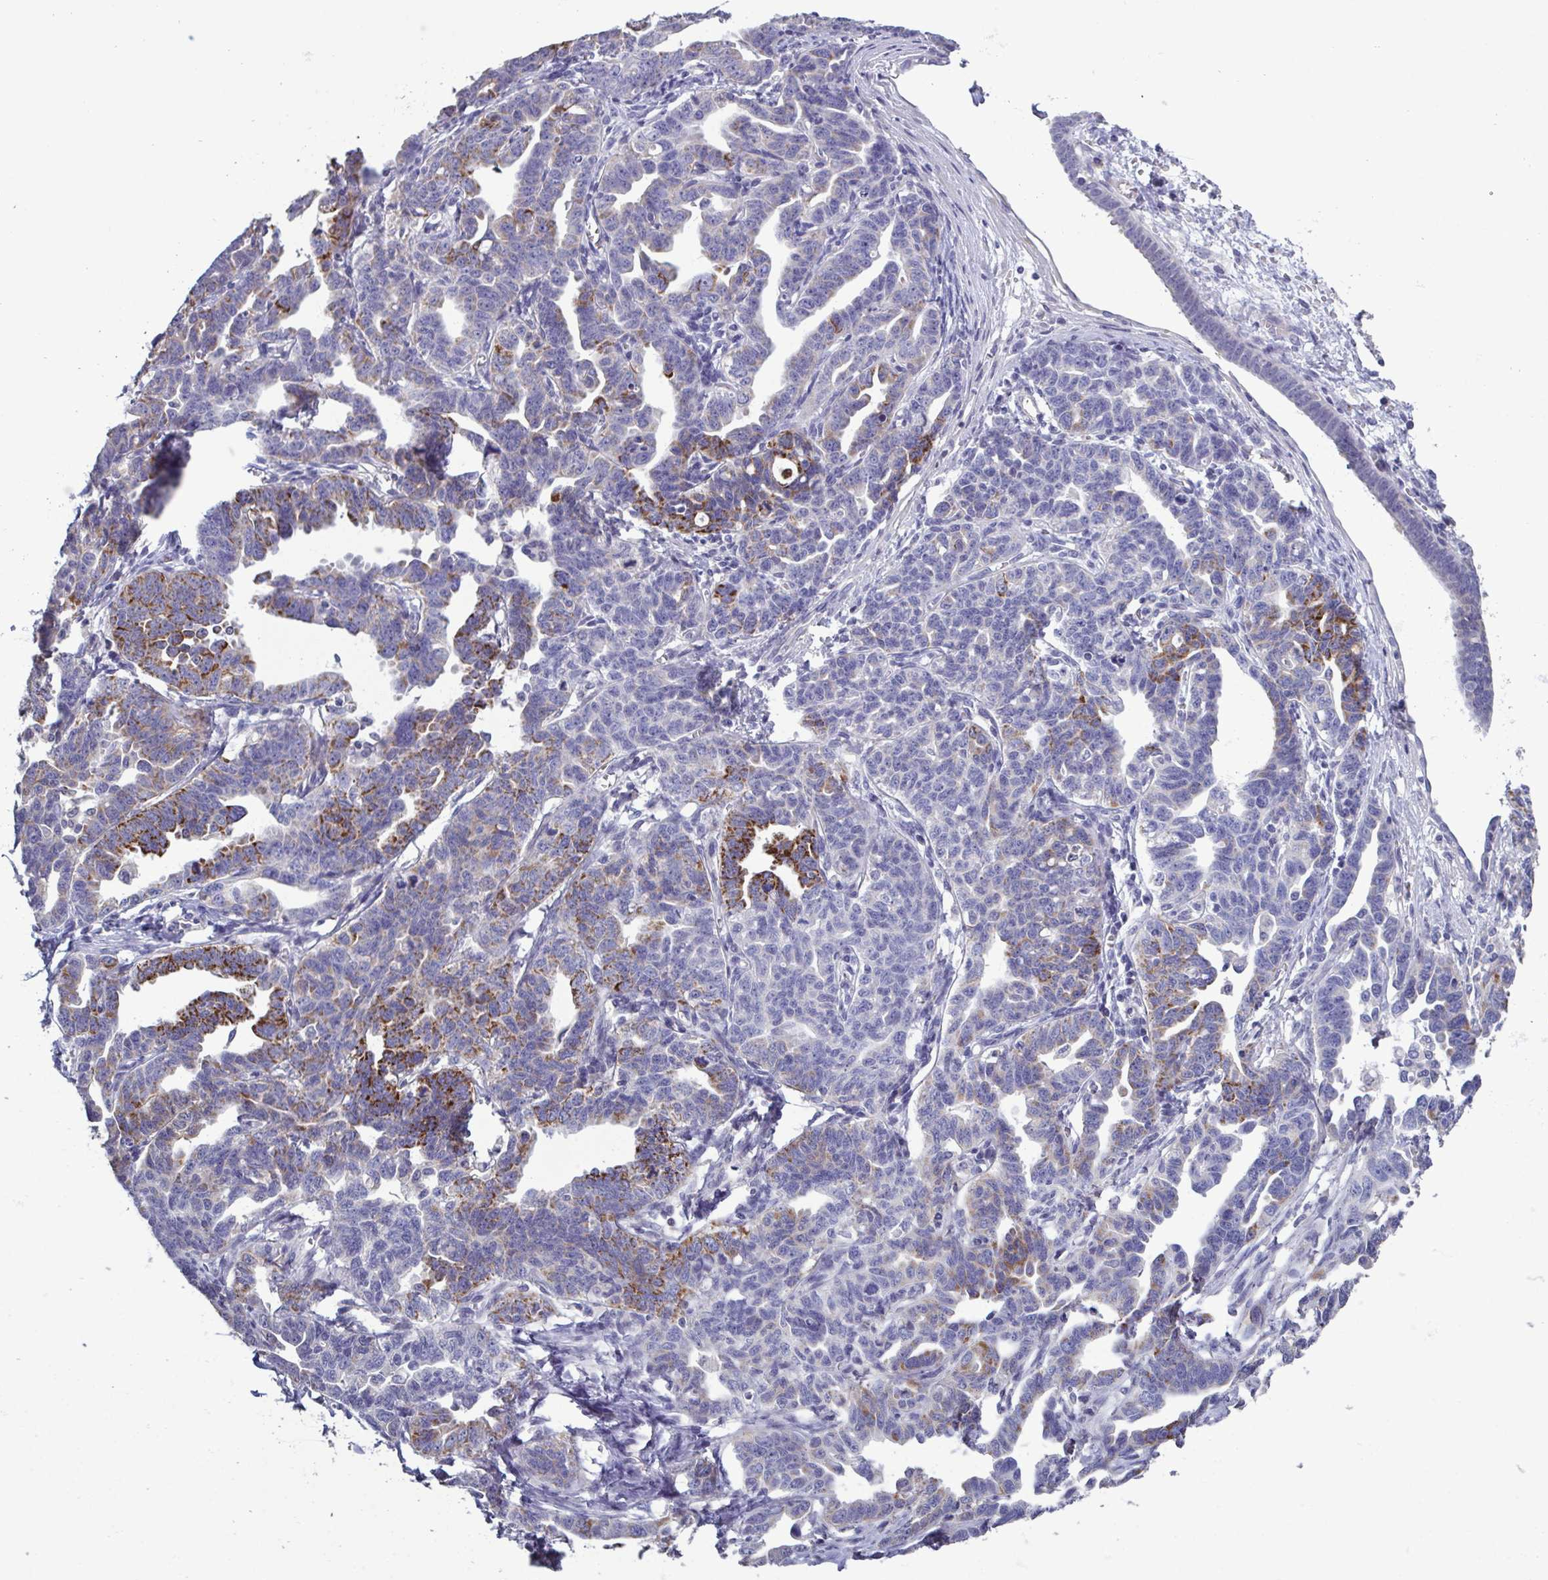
{"staining": {"intensity": "strong", "quantity": "<25%", "location": "cytoplasmic/membranous"}, "tissue": "ovarian cancer", "cell_type": "Tumor cells", "image_type": "cancer", "snomed": [{"axis": "morphology", "description": "Cystadenocarcinoma, serous, NOS"}, {"axis": "topography", "description": "Ovary"}], "caption": "This photomicrograph displays immunohistochemistry staining of ovarian cancer (serous cystadenocarcinoma), with medium strong cytoplasmic/membranous positivity in about <25% of tumor cells.", "gene": "GLDC", "patient": {"sex": "female", "age": 69}}